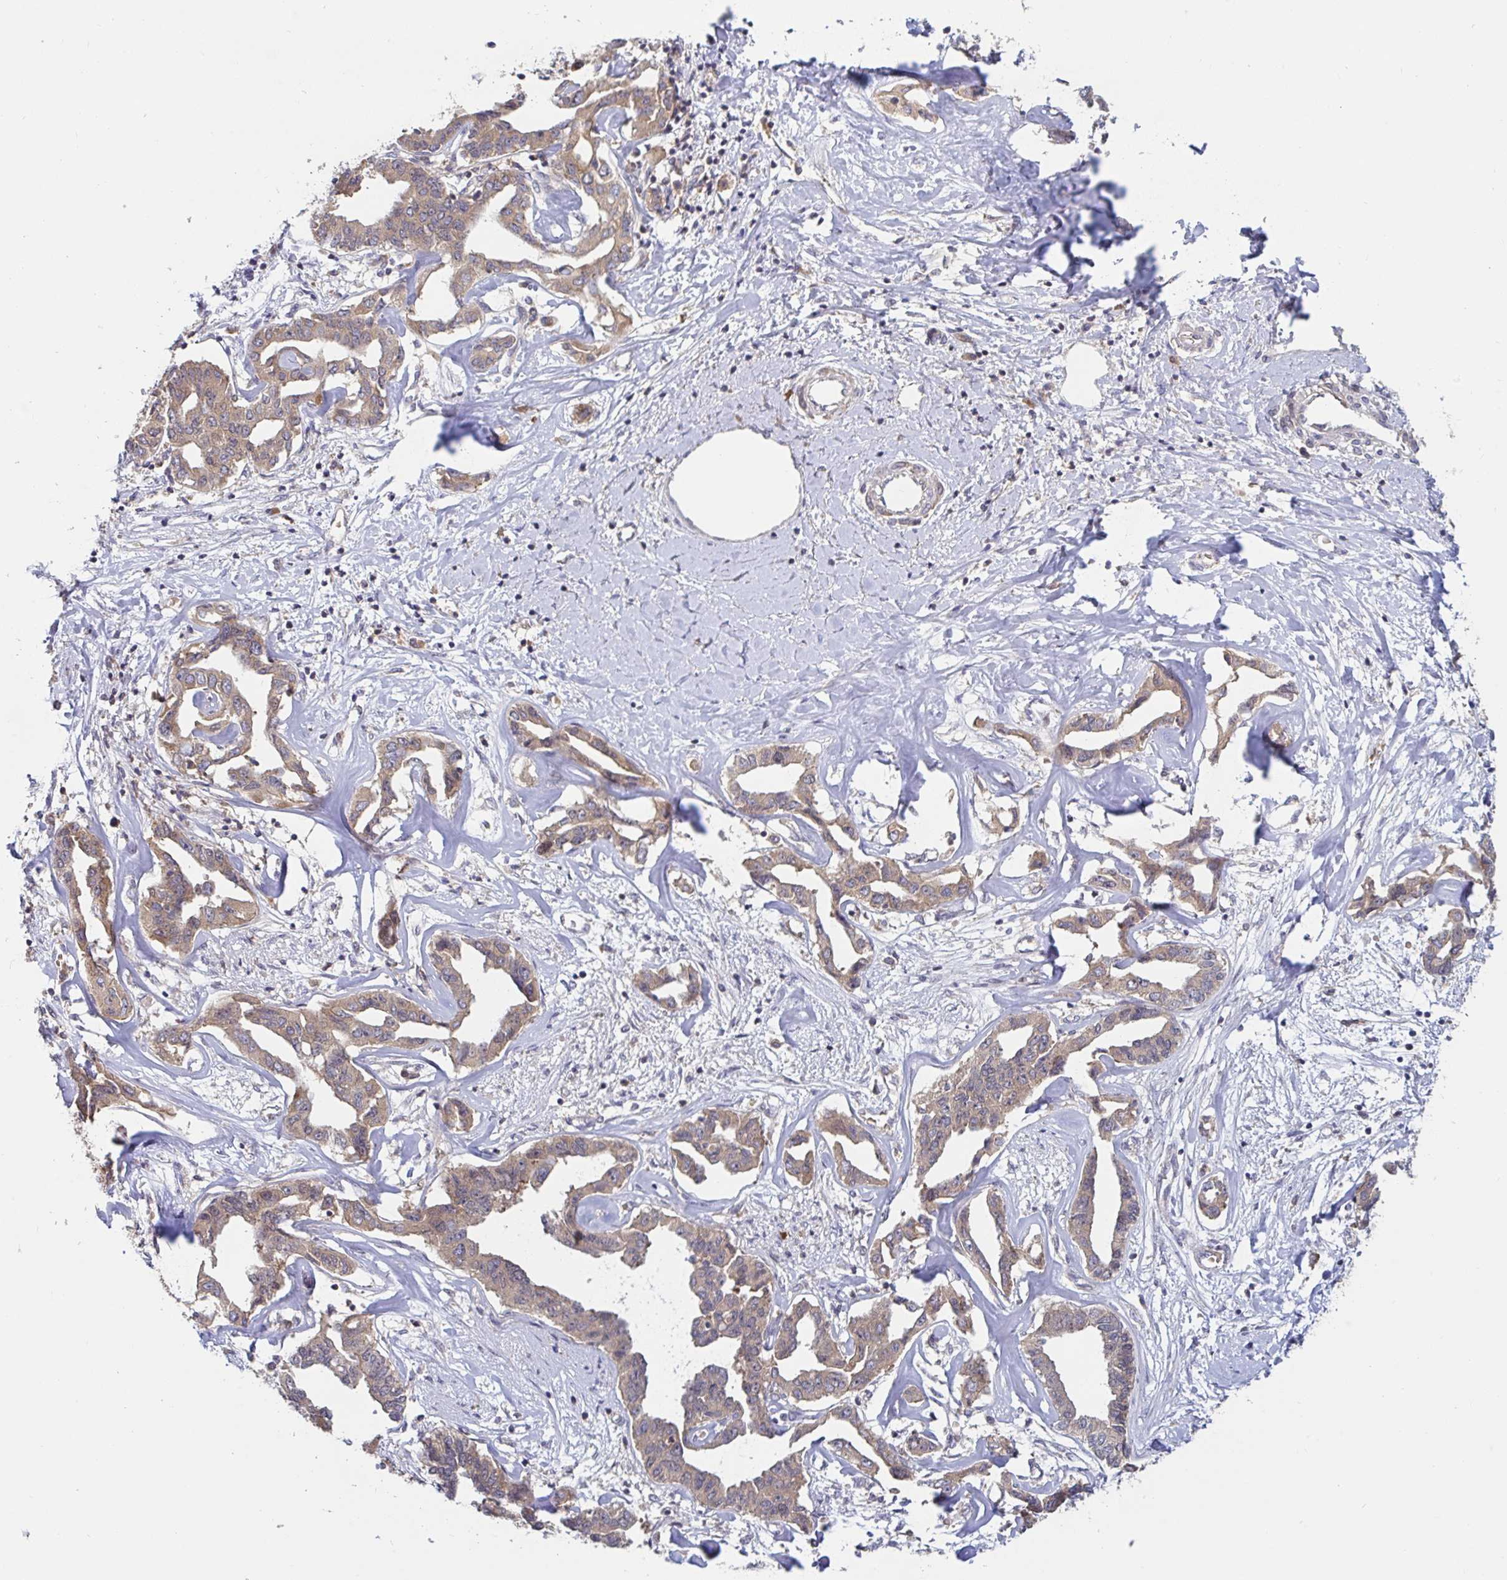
{"staining": {"intensity": "weak", "quantity": ">75%", "location": "cytoplasmic/membranous"}, "tissue": "liver cancer", "cell_type": "Tumor cells", "image_type": "cancer", "snomed": [{"axis": "morphology", "description": "Cholangiocarcinoma"}, {"axis": "topography", "description": "Liver"}], "caption": "Tumor cells show low levels of weak cytoplasmic/membranous expression in approximately >75% of cells in liver cholangiocarcinoma.", "gene": "LARP1", "patient": {"sex": "male", "age": 59}}